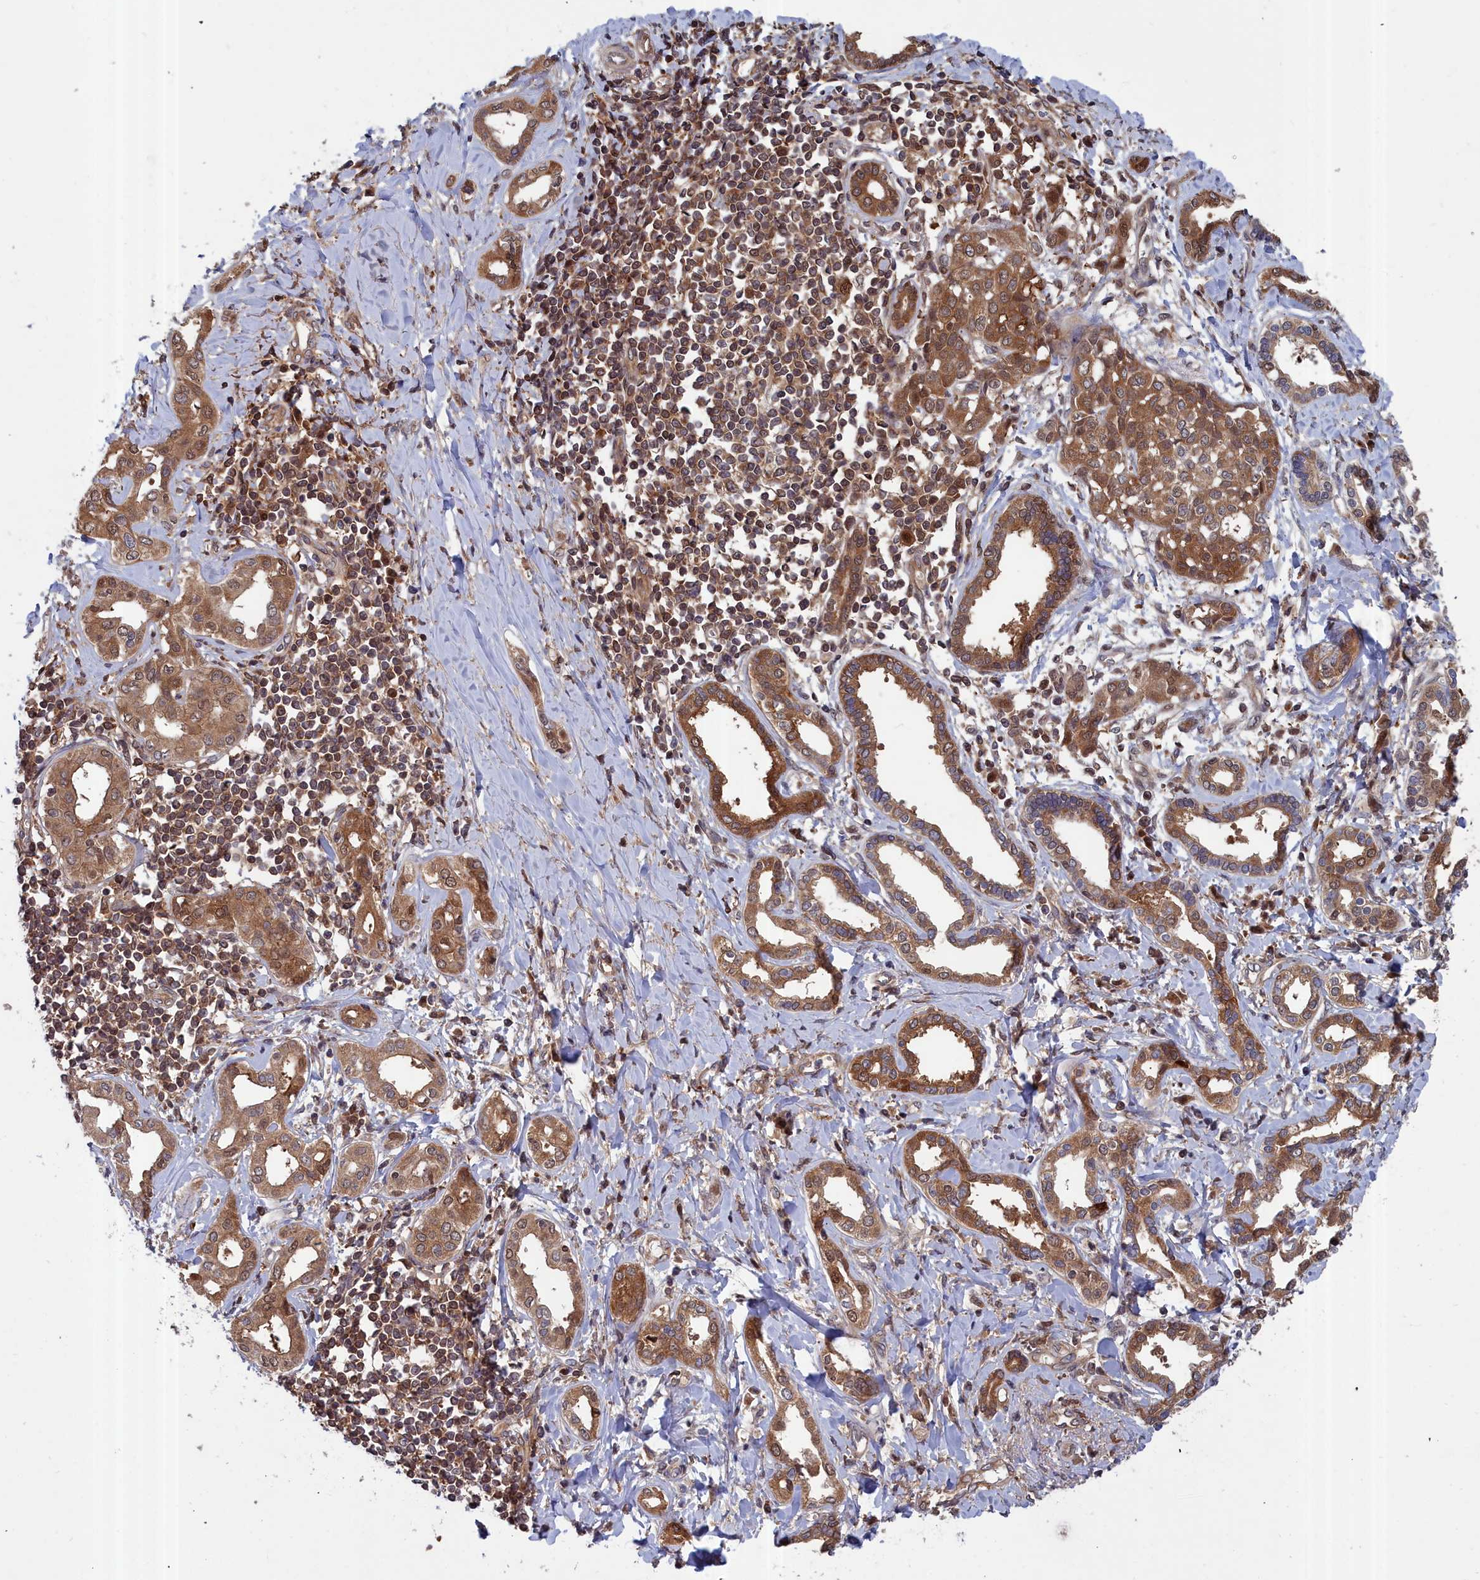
{"staining": {"intensity": "moderate", "quantity": ">75%", "location": "cytoplasmic/membranous"}, "tissue": "liver cancer", "cell_type": "Tumor cells", "image_type": "cancer", "snomed": [{"axis": "morphology", "description": "Cholangiocarcinoma"}, {"axis": "topography", "description": "Liver"}], "caption": "The immunohistochemical stain highlights moderate cytoplasmic/membranous positivity in tumor cells of cholangiocarcinoma (liver) tissue.", "gene": "GFRA2", "patient": {"sex": "female", "age": 77}}